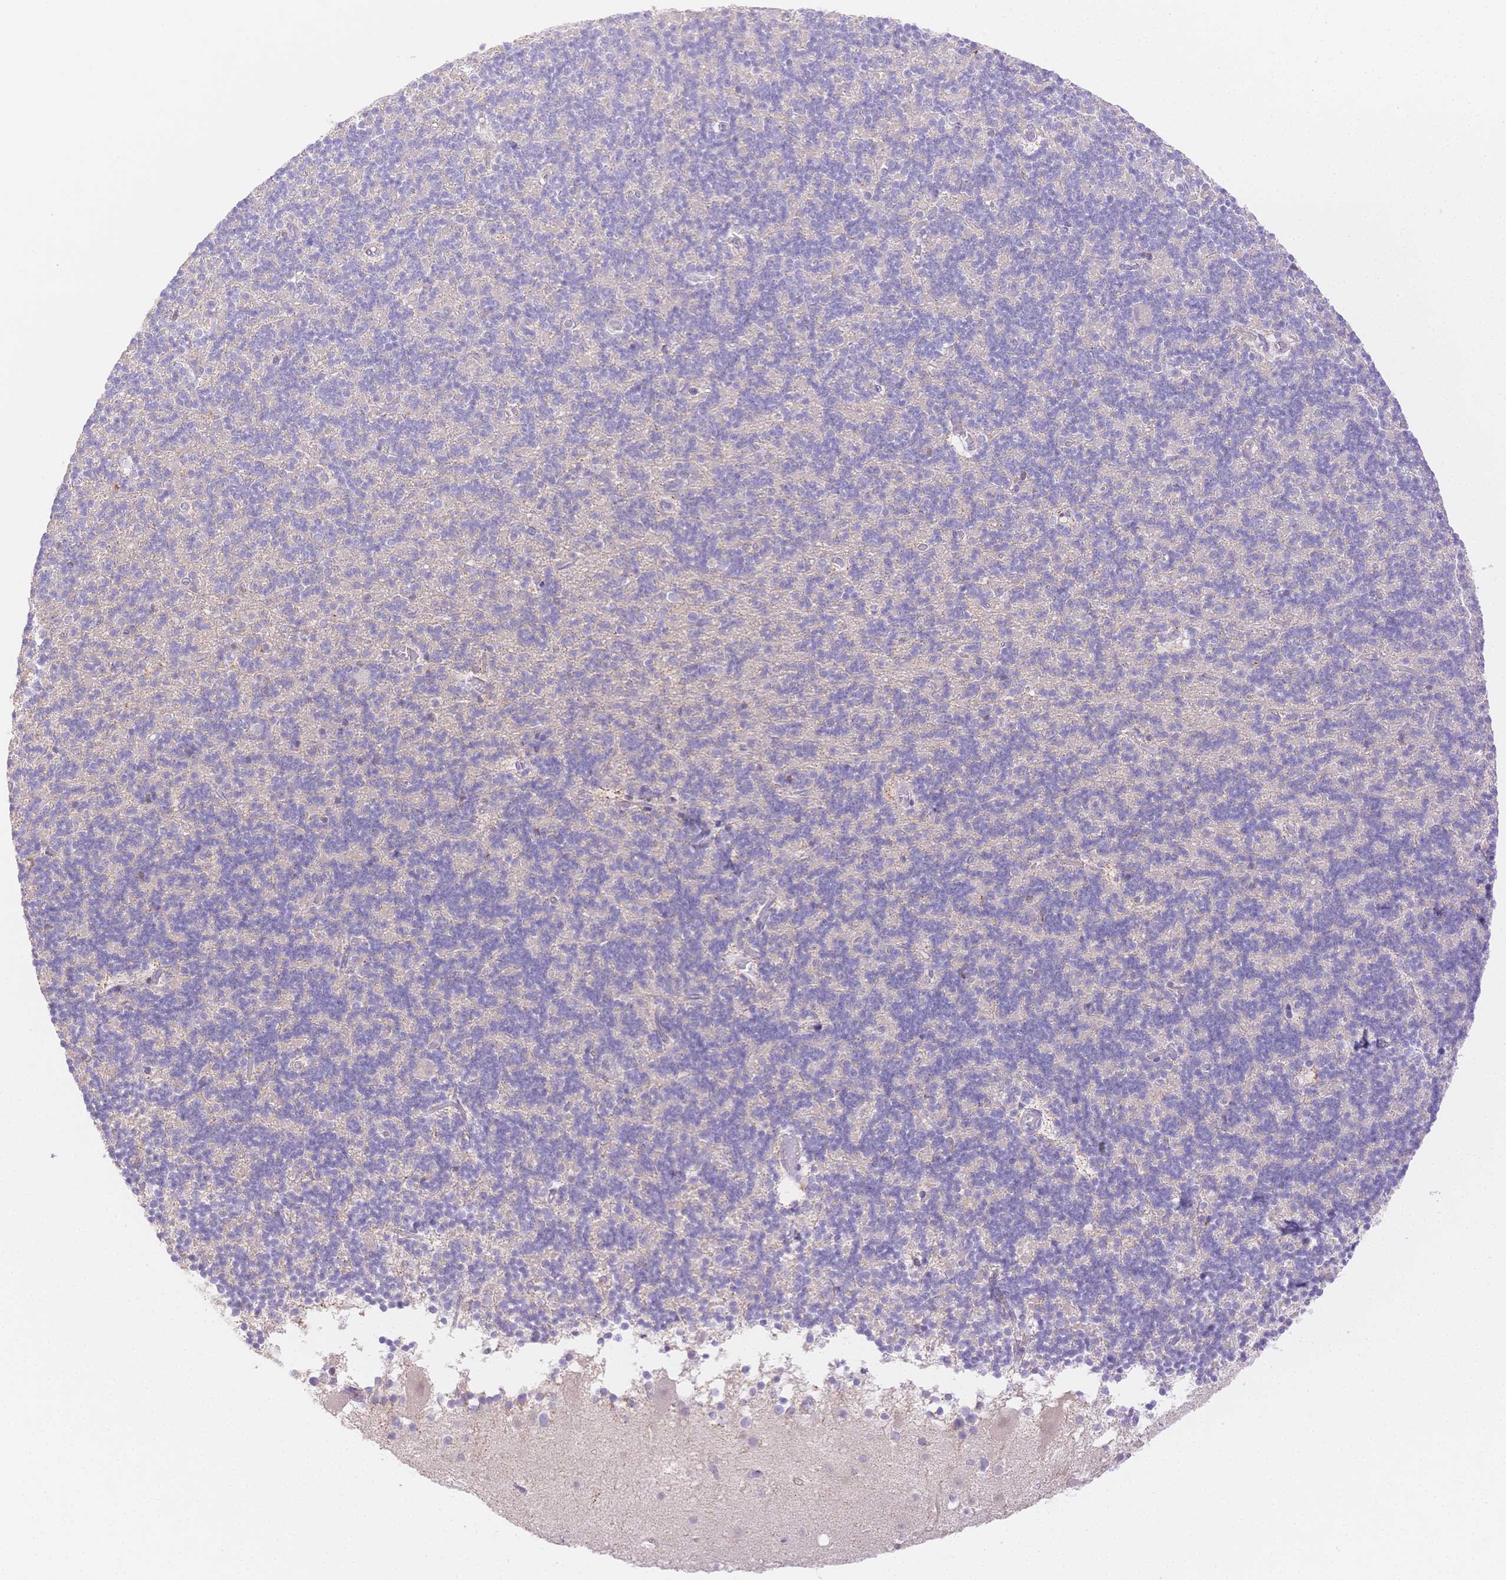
{"staining": {"intensity": "negative", "quantity": "none", "location": "none"}, "tissue": "cerebellum", "cell_type": "Cells in granular layer", "image_type": "normal", "snomed": [{"axis": "morphology", "description": "Normal tissue, NOS"}, {"axis": "topography", "description": "Cerebellum"}], "caption": "The immunohistochemistry (IHC) histopathology image has no significant expression in cells in granular layer of cerebellum.", "gene": "WDR54", "patient": {"sex": "male", "age": 70}}